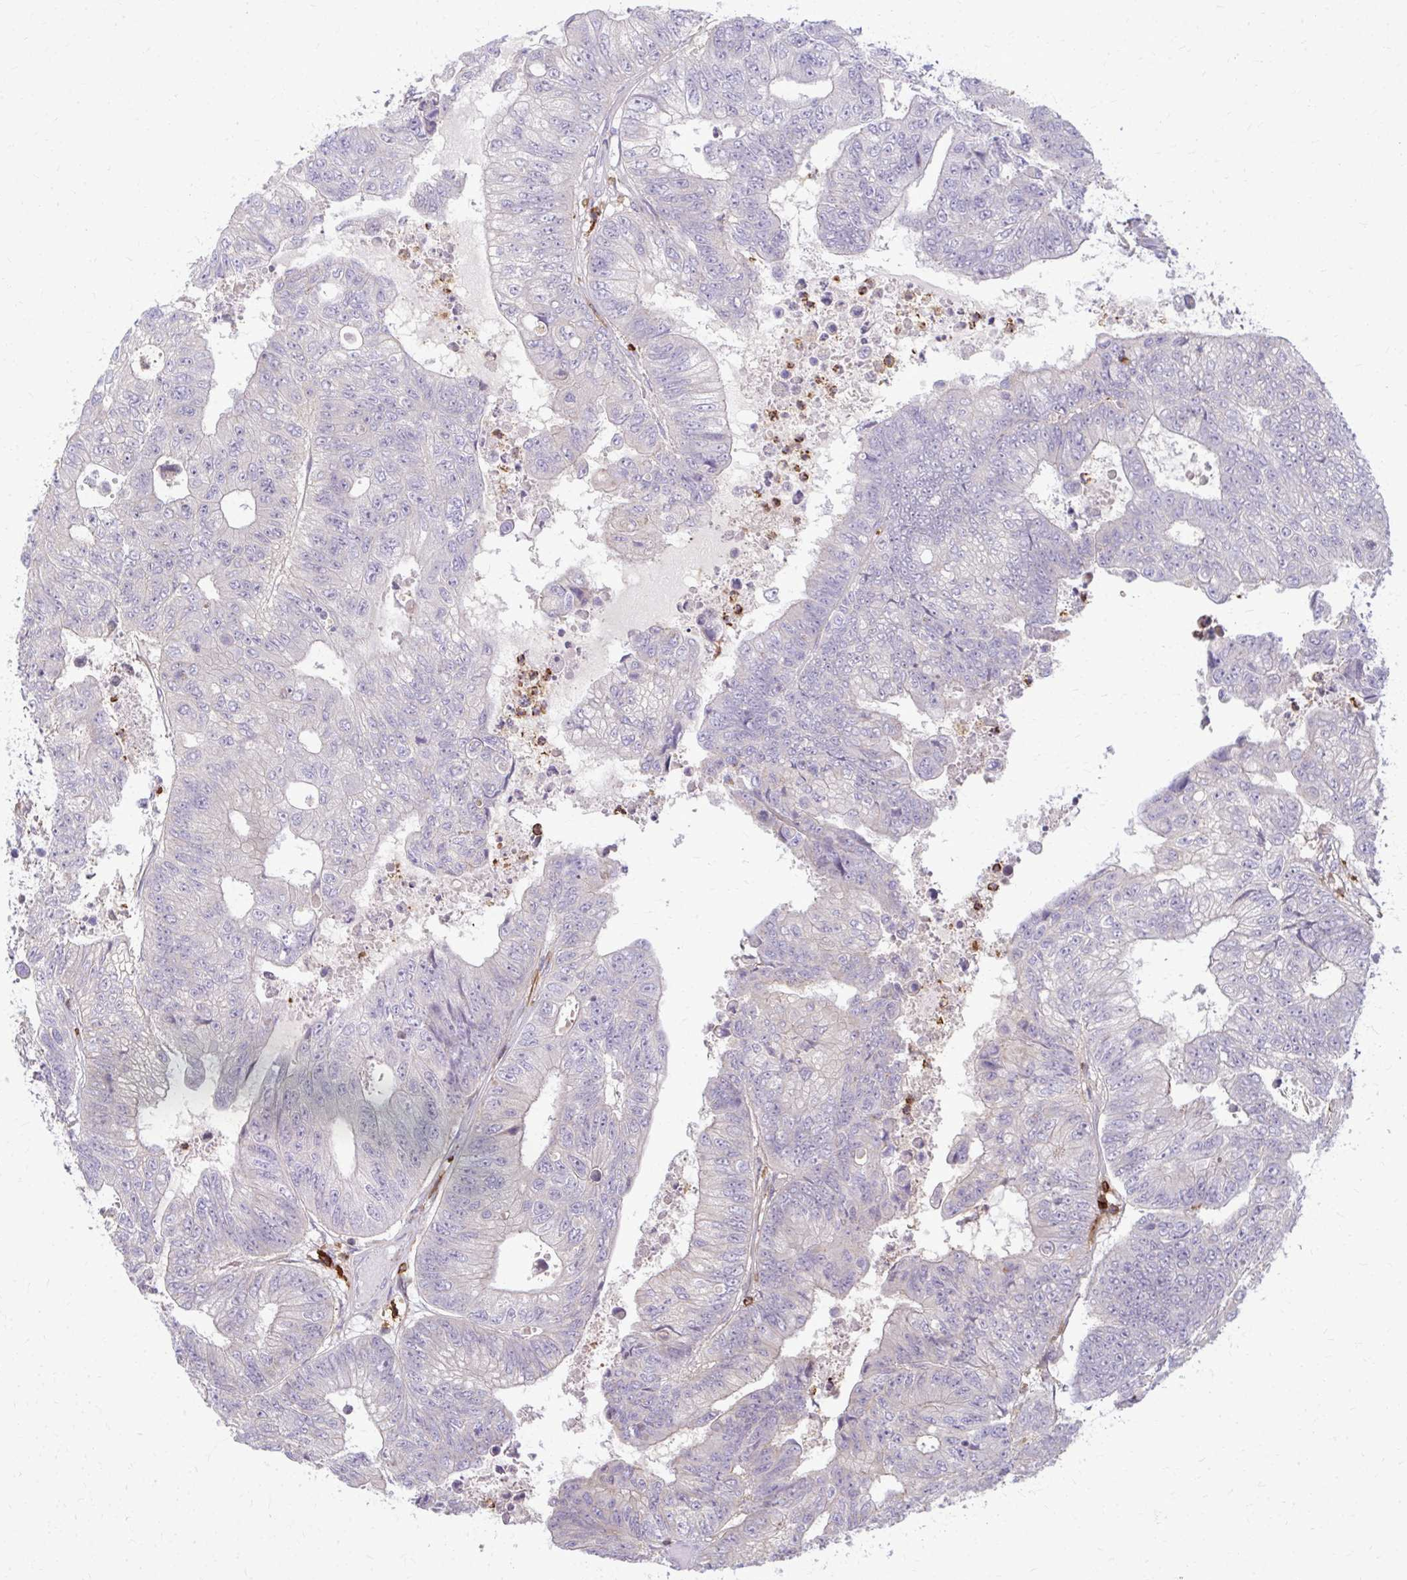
{"staining": {"intensity": "moderate", "quantity": "<25%", "location": "cytoplasmic/membranous"}, "tissue": "colorectal cancer", "cell_type": "Tumor cells", "image_type": "cancer", "snomed": [{"axis": "morphology", "description": "Adenocarcinoma, NOS"}, {"axis": "topography", "description": "Colon"}], "caption": "DAB immunohistochemical staining of human colorectal cancer shows moderate cytoplasmic/membranous protein positivity in about <25% of tumor cells.", "gene": "AP5M1", "patient": {"sex": "female", "age": 48}}